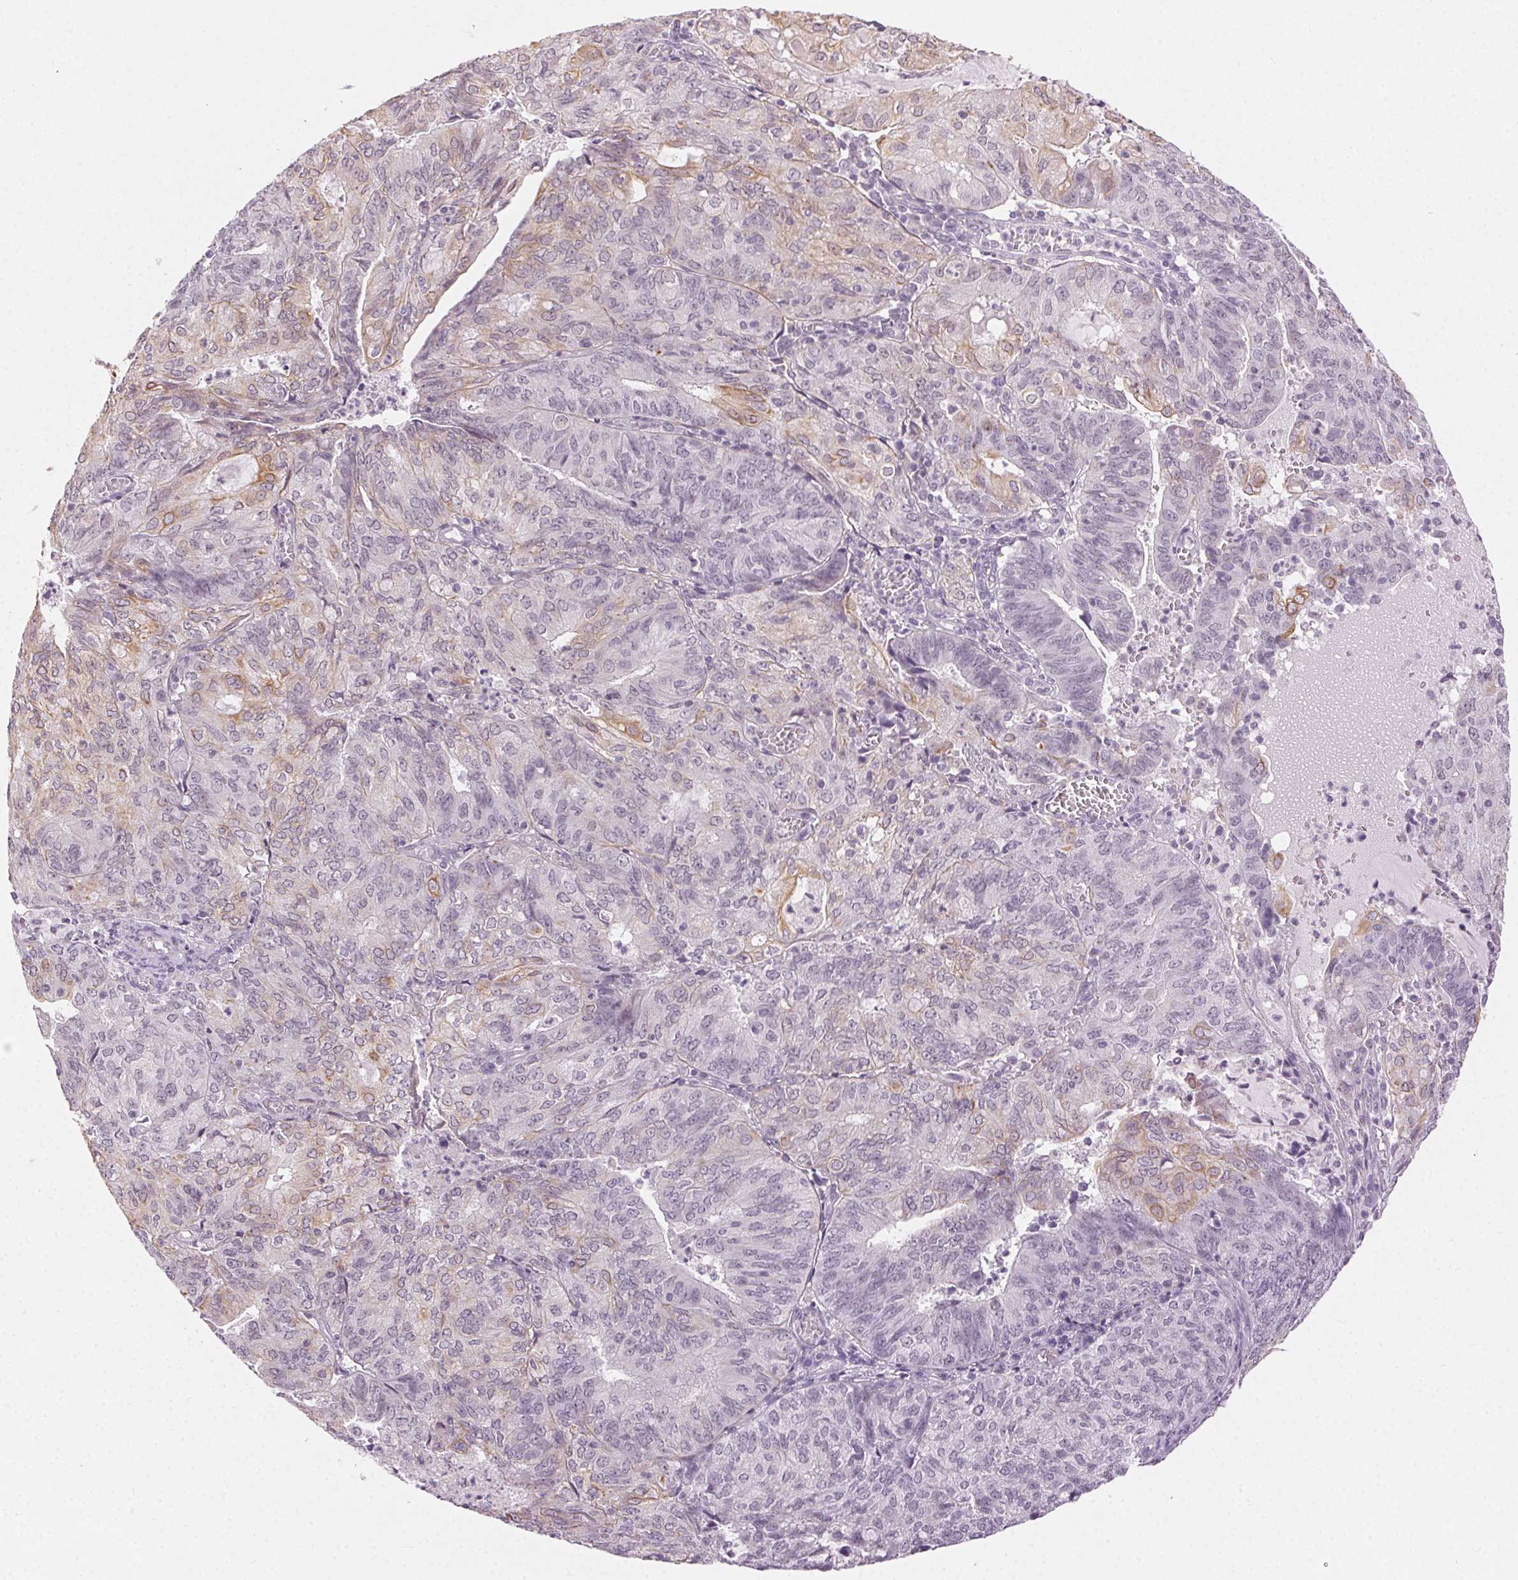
{"staining": {"intensity": "weak", "quantity": "<25%", "location": "cytoplasmic/membranous"}, "tissue": "endometrial cancer", "cell_type": "Tumor cells", "image_type": "cancer", "snomed": [{"axis": "morphology", "description": "Adenocarcinoma, NOS"}, {"axis": "topography", "description": "Endometrium"}], "caption": "Tumor cells are negative for protein expression in human endometrial cancer.", "gene": "AIF1L", "patient": {"sex": "female", "age": 82}}